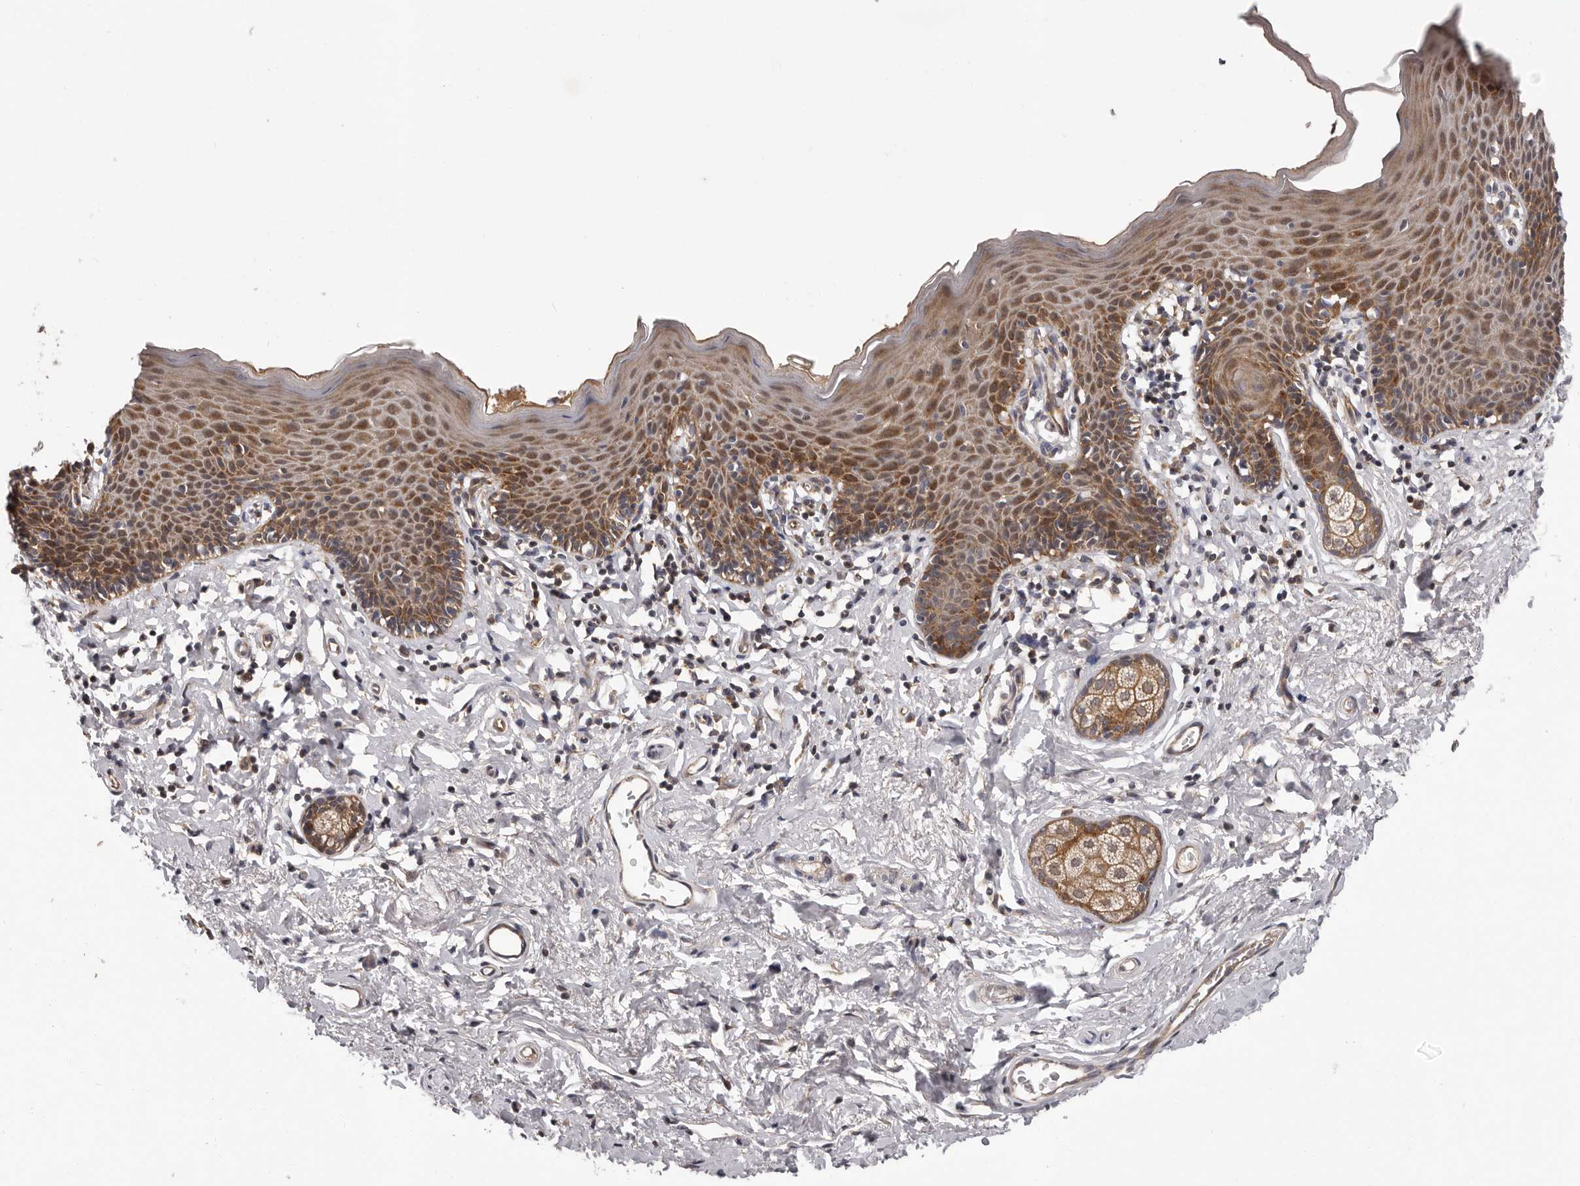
{"staining": {"intensity": "strong", "quantity": "25%-75%", "location": "cytoplasmic/membranous"}, "tissue": "skin", "cell_type": "Epidermal cells", "image_type": "normal", "snomed": [{"axis": "morphology", "description": "Normal tissue, NOS"}, {"axis": "topography", "description": "Vulva"}], "caption": "The histopathology image displays staining of normal skin, revealing strong cytoplasmic/membranous protein positivity (brown color) within epidermal cells.", "gene": "VPS37A", "patient": {"sex": "female", "age": 66}}